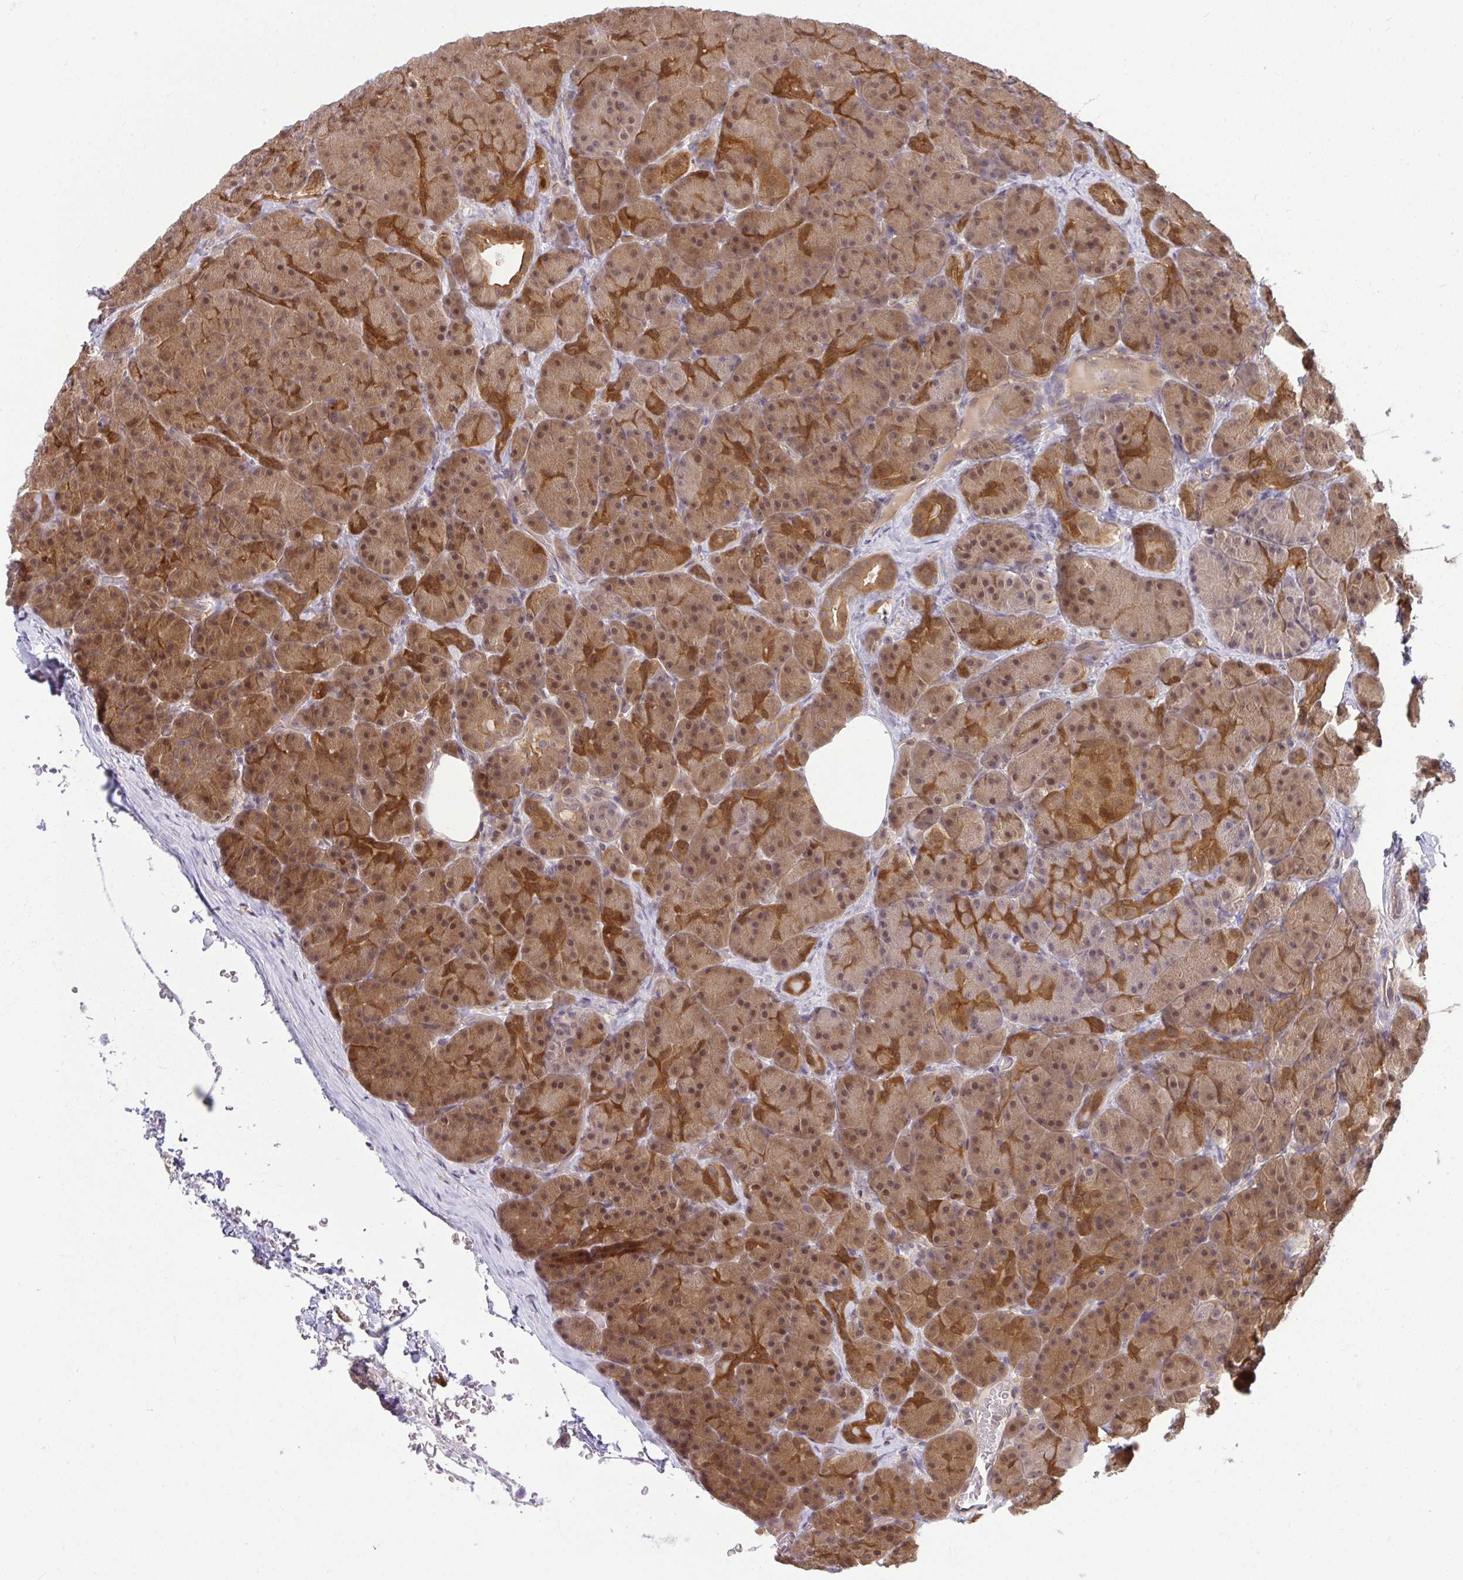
{"staining": {"intensity": "moderate", "quantity": ">75%", "location": "cytoplasmic/membranous"}, "tissue": "pancreas", "cell_type": "Exocrine glandular cells", "image_type": "normal", "snomed": [{"axis": "morphology", "description": "Normal tissue, NOS"}, {"axis": "topography", "description": "Pancreas"}], "caption": "Pancreas stained with IHC displays moderate cytoplasmic/membranous expression in approximately >75% of exocrine glandular cells.", "gene": "HDHD2", "patient": {"sex": "male", "age": 57}}